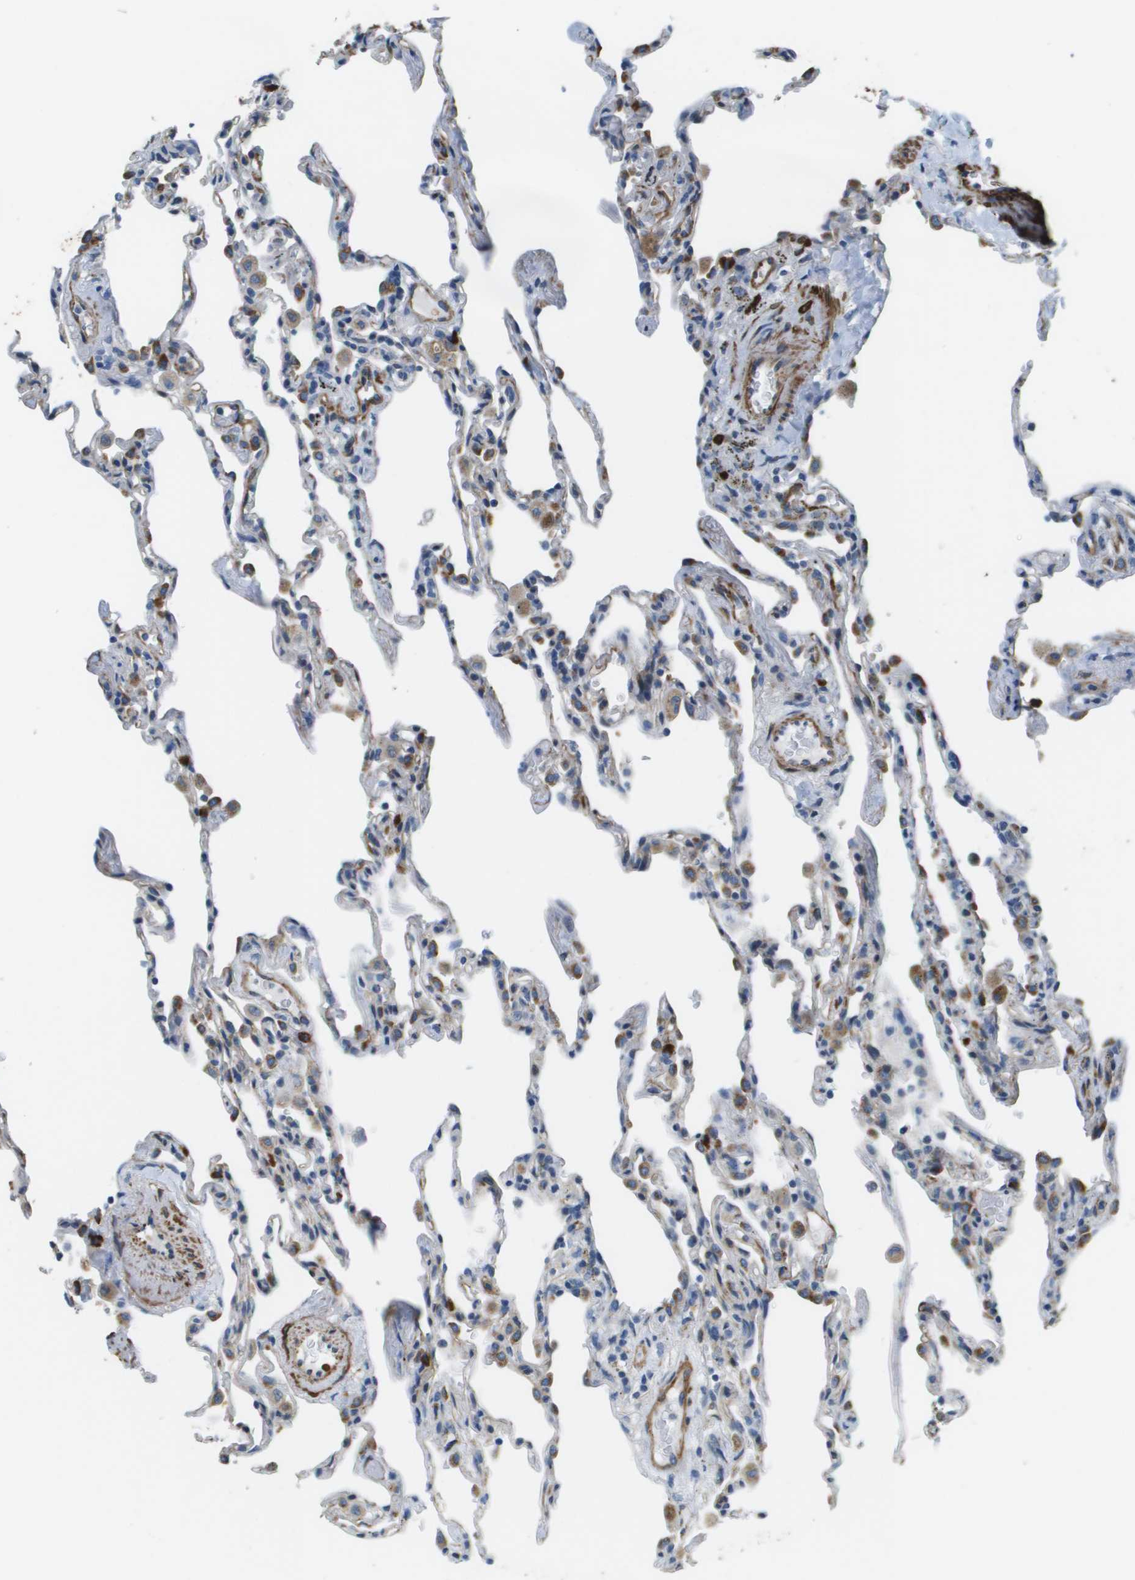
{"staining": {"intensity": "negative", "quantity": "none", "location": "none"}, "tissue": "lung", "cell_type": "Alveolar cells", "image_type": "normal", "snomed": [{"axis": "morphology", "description": "Normal tissue, NOS"}, {"axis": "topography", "description": "Lung"}], "caption": "This is an immunohistochemistry histopathology image of unremarkable lung. There is no staining in alveolar cells.", "gene": "MYH11", "patient": {"sex": "male", "age": 59}}